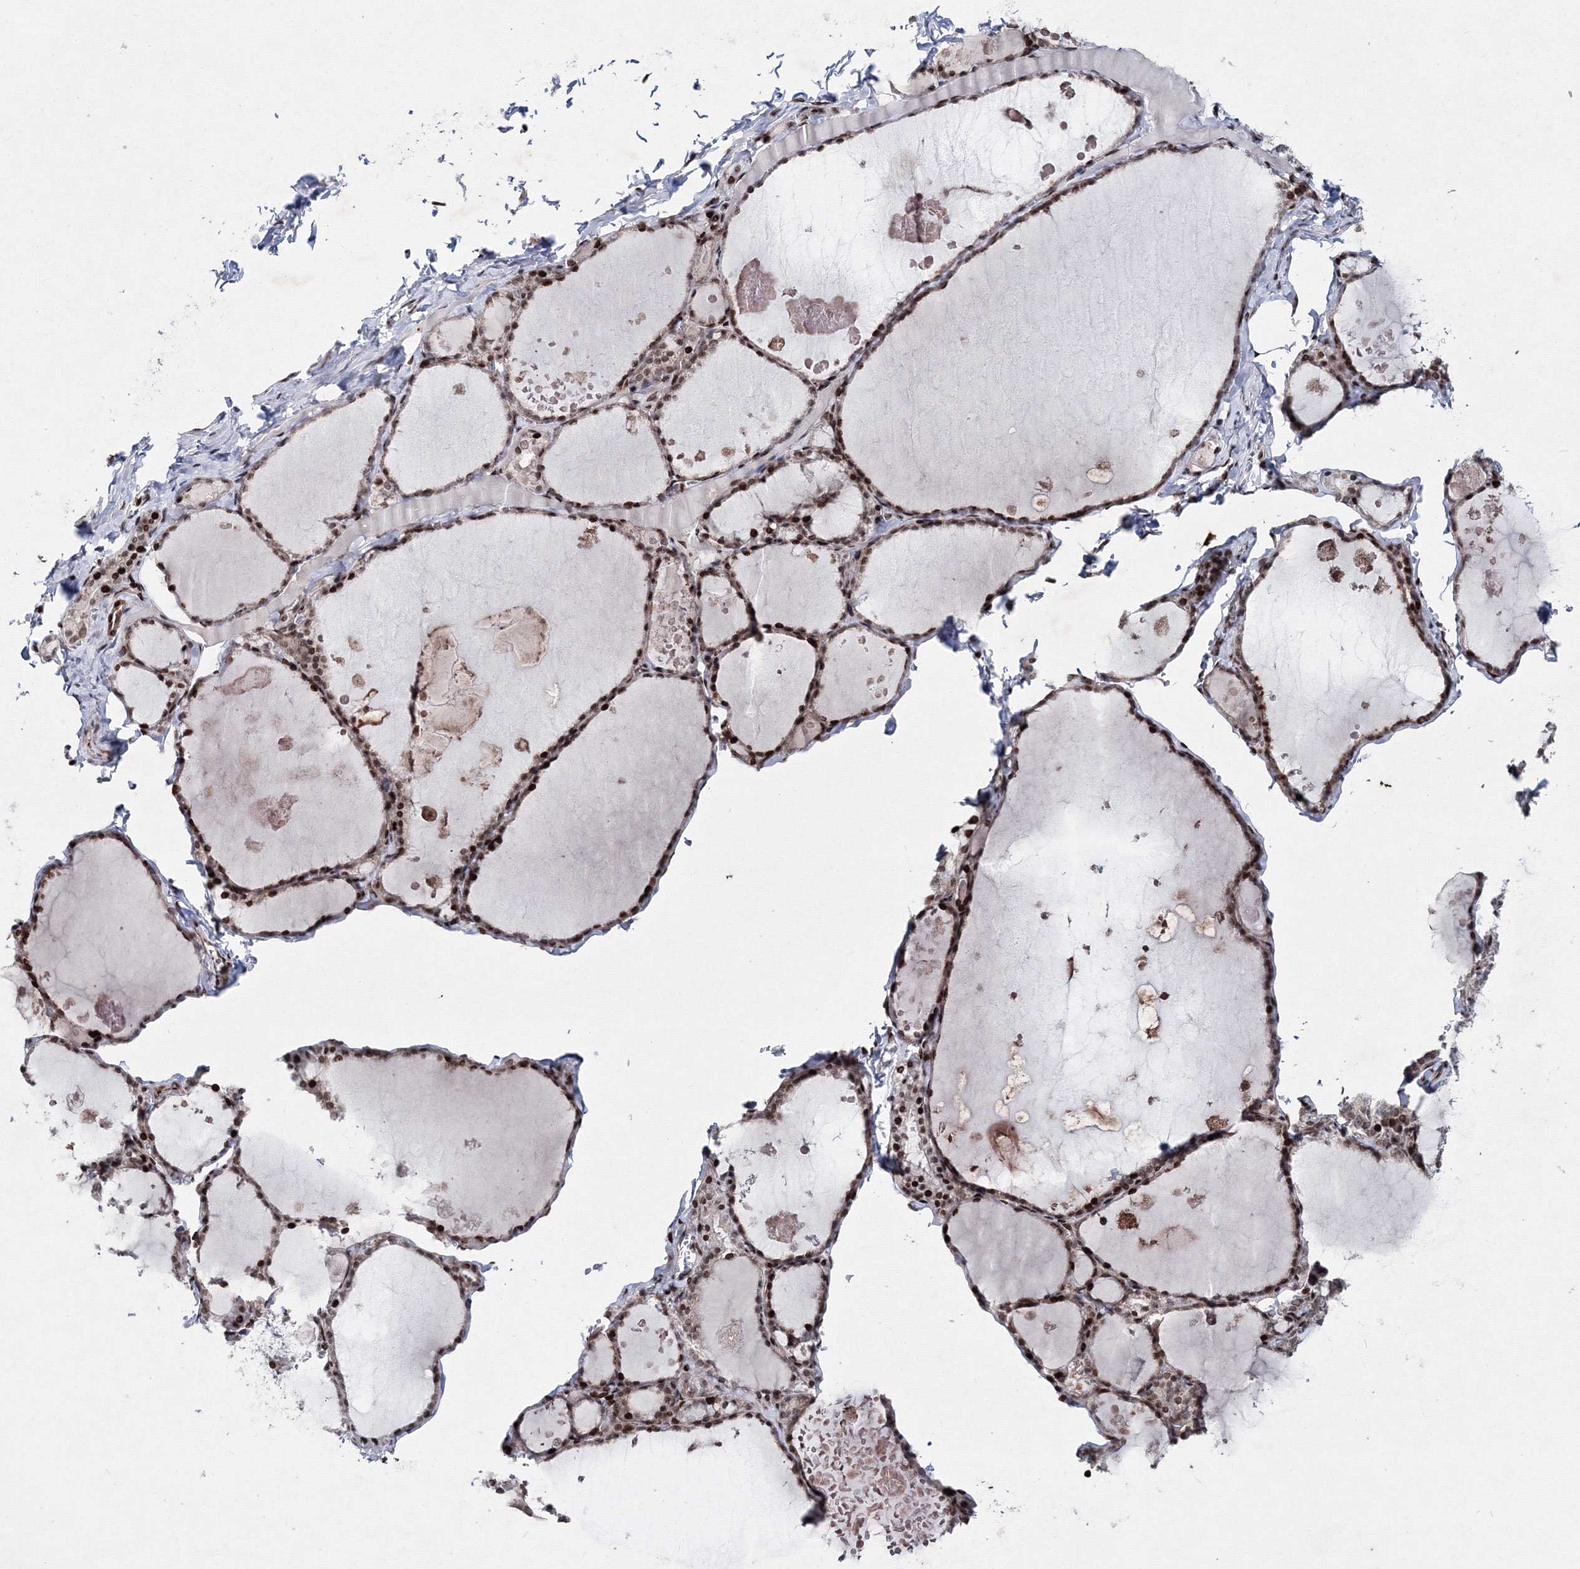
{"staining": {"intensity": "moderate", "quantity": "25%-75%", "location": "nuclear"}, "tissue": "thyroid gland", "cell_type": "Glandular cells", "image_type": "normal", "snomed": [{"axis": "morphology", "description": "Normal tissue, NOS"}, {"axis": "topography", "description": "Thyroid gland"}], "caption": "The image displays staining of benign thyroid gland, revealing moderate nuclear protein expression (brown color) within glandular cells.", "gene": "SMIM29", "patient": {"sex": "male", "age": 56}}